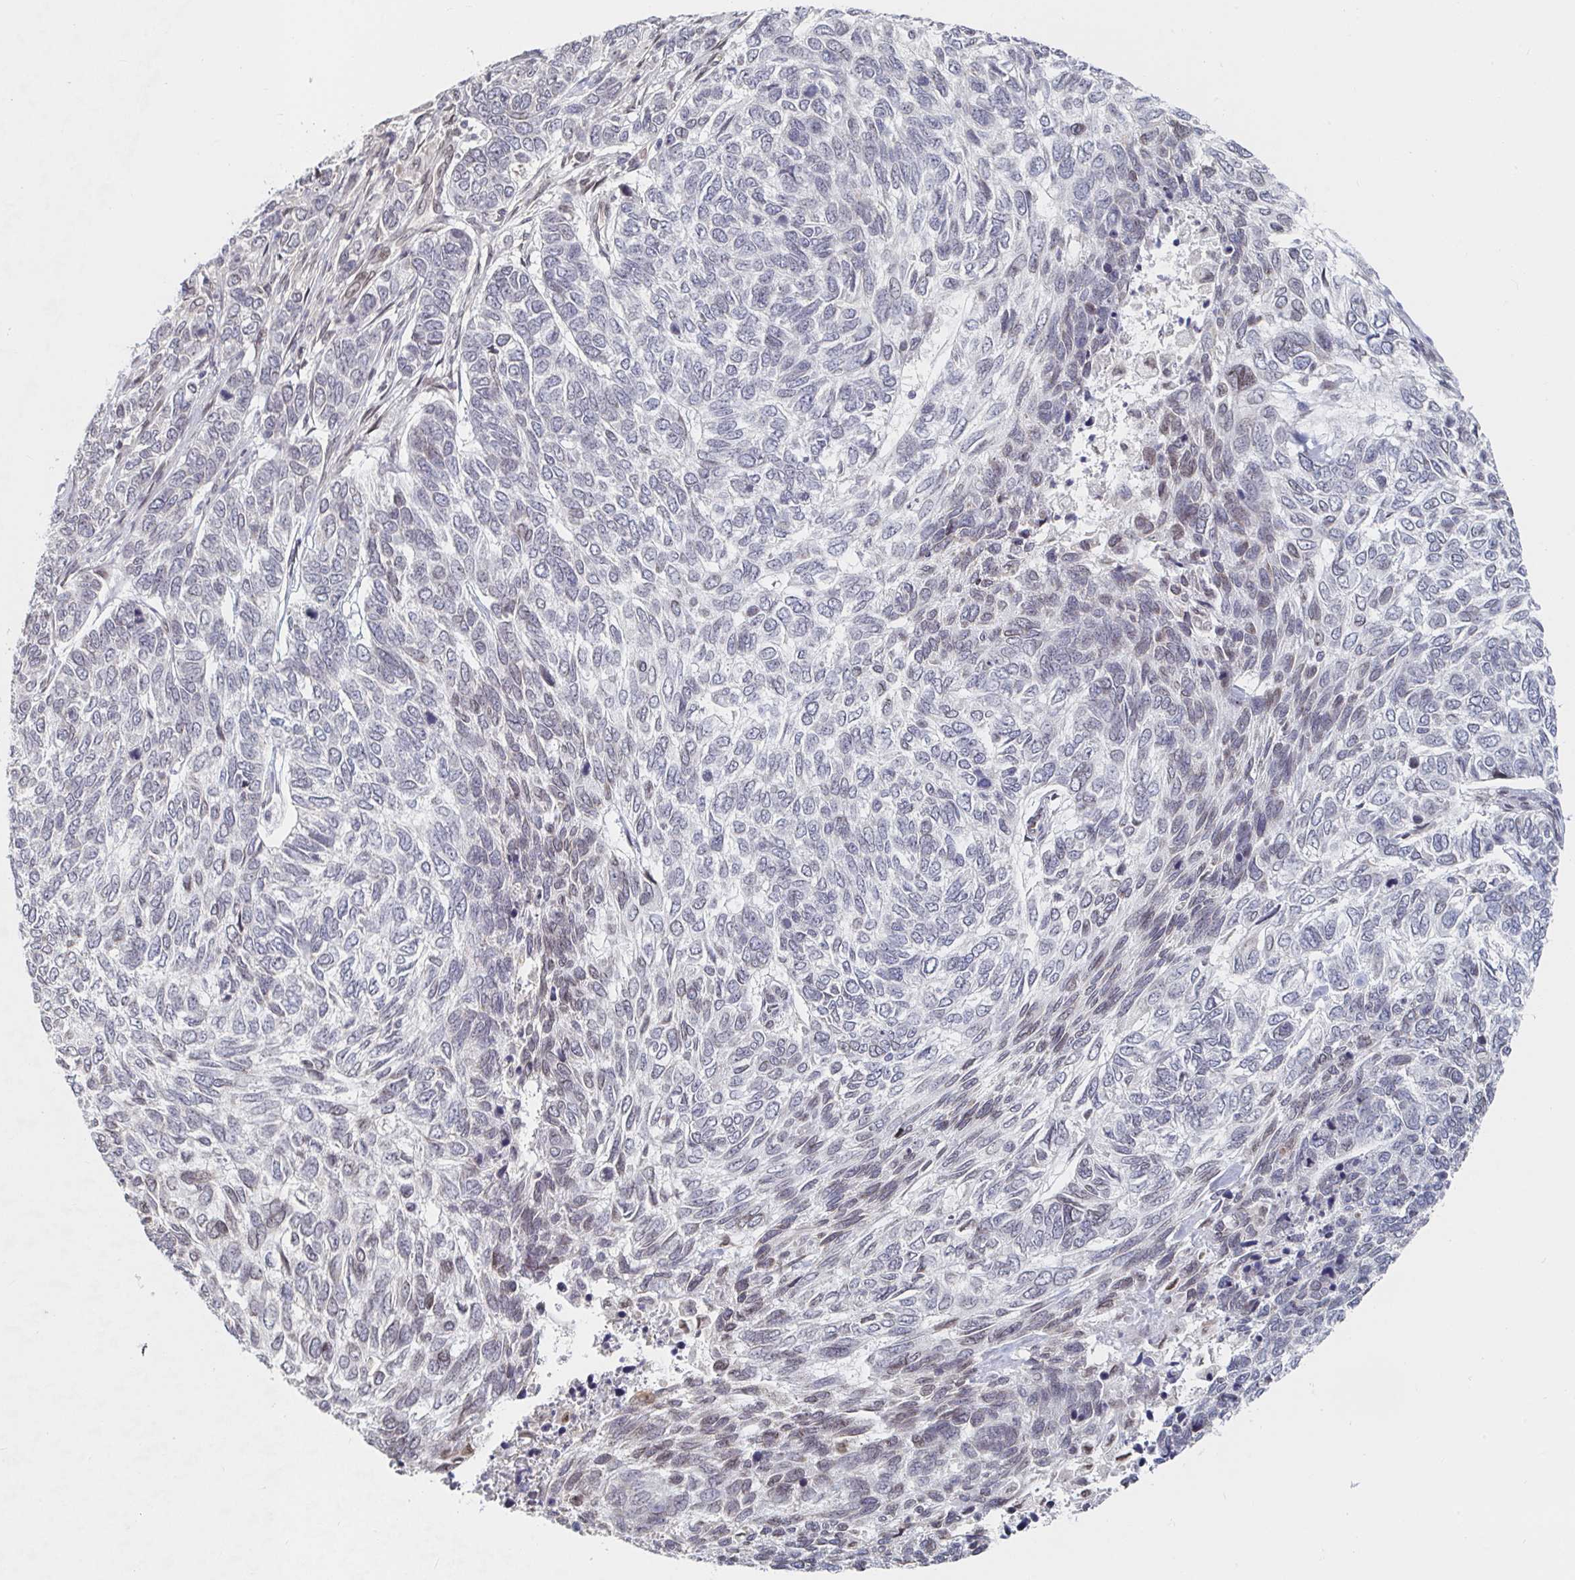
{"staining": {"intensity": "negative", "quantity": "none", "location": "none"}, "tissue": "skin cancer", "cell_type": "Tumor cells", "image_type": "cancer", "snomed": [{"axis": "morphology", "description": "Basal cell carcinoma"}, {"axis": "topography", "description": "Skin"}], "caption": "Immunohistochemistry photomicrograph of neoplastic tissue: human basal cell carcinoma (skin) stained with DAB exhibits no significant protein staining in tumor cells.", "gene": "CHD2", "patient": {"sex": "female", "age": 65}}